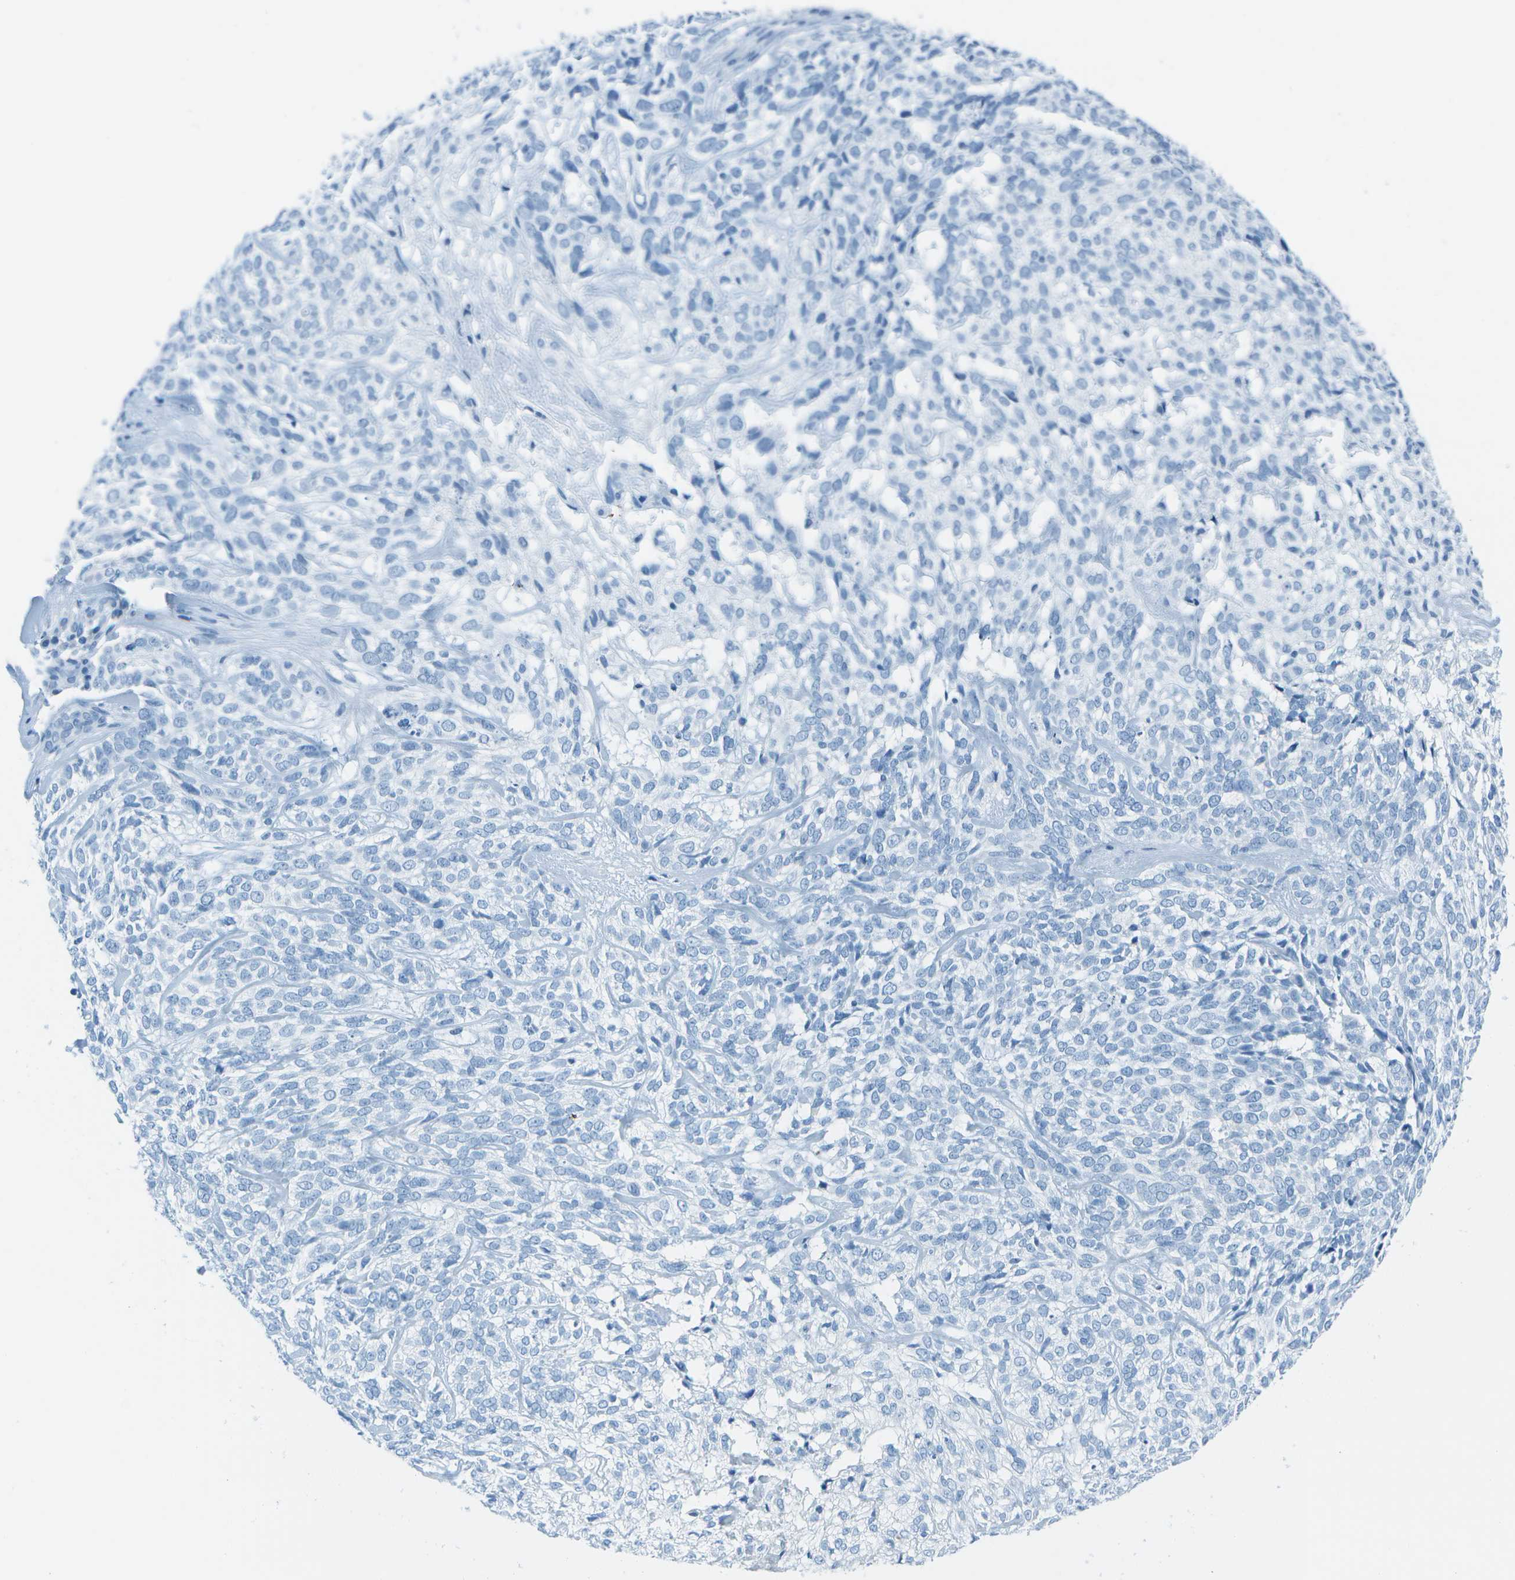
{"staining": {"intensity": "negative", "quantity": "none", "location": "none"}, "tissue": "skin cancer", "cell_type": "Tumor cells", "image_type": "cancer", "snomed": [{"axis": "morphology", "description": "Basal cell carcinoma"}, {"axis": "topography", "description": "Skin"}], "caption": "Skin cancer was stained to show a protein in brown. There is no significant staining in tumor cells.", "gene": "ASL", "patient": {"sex": "male", "age": 72}}